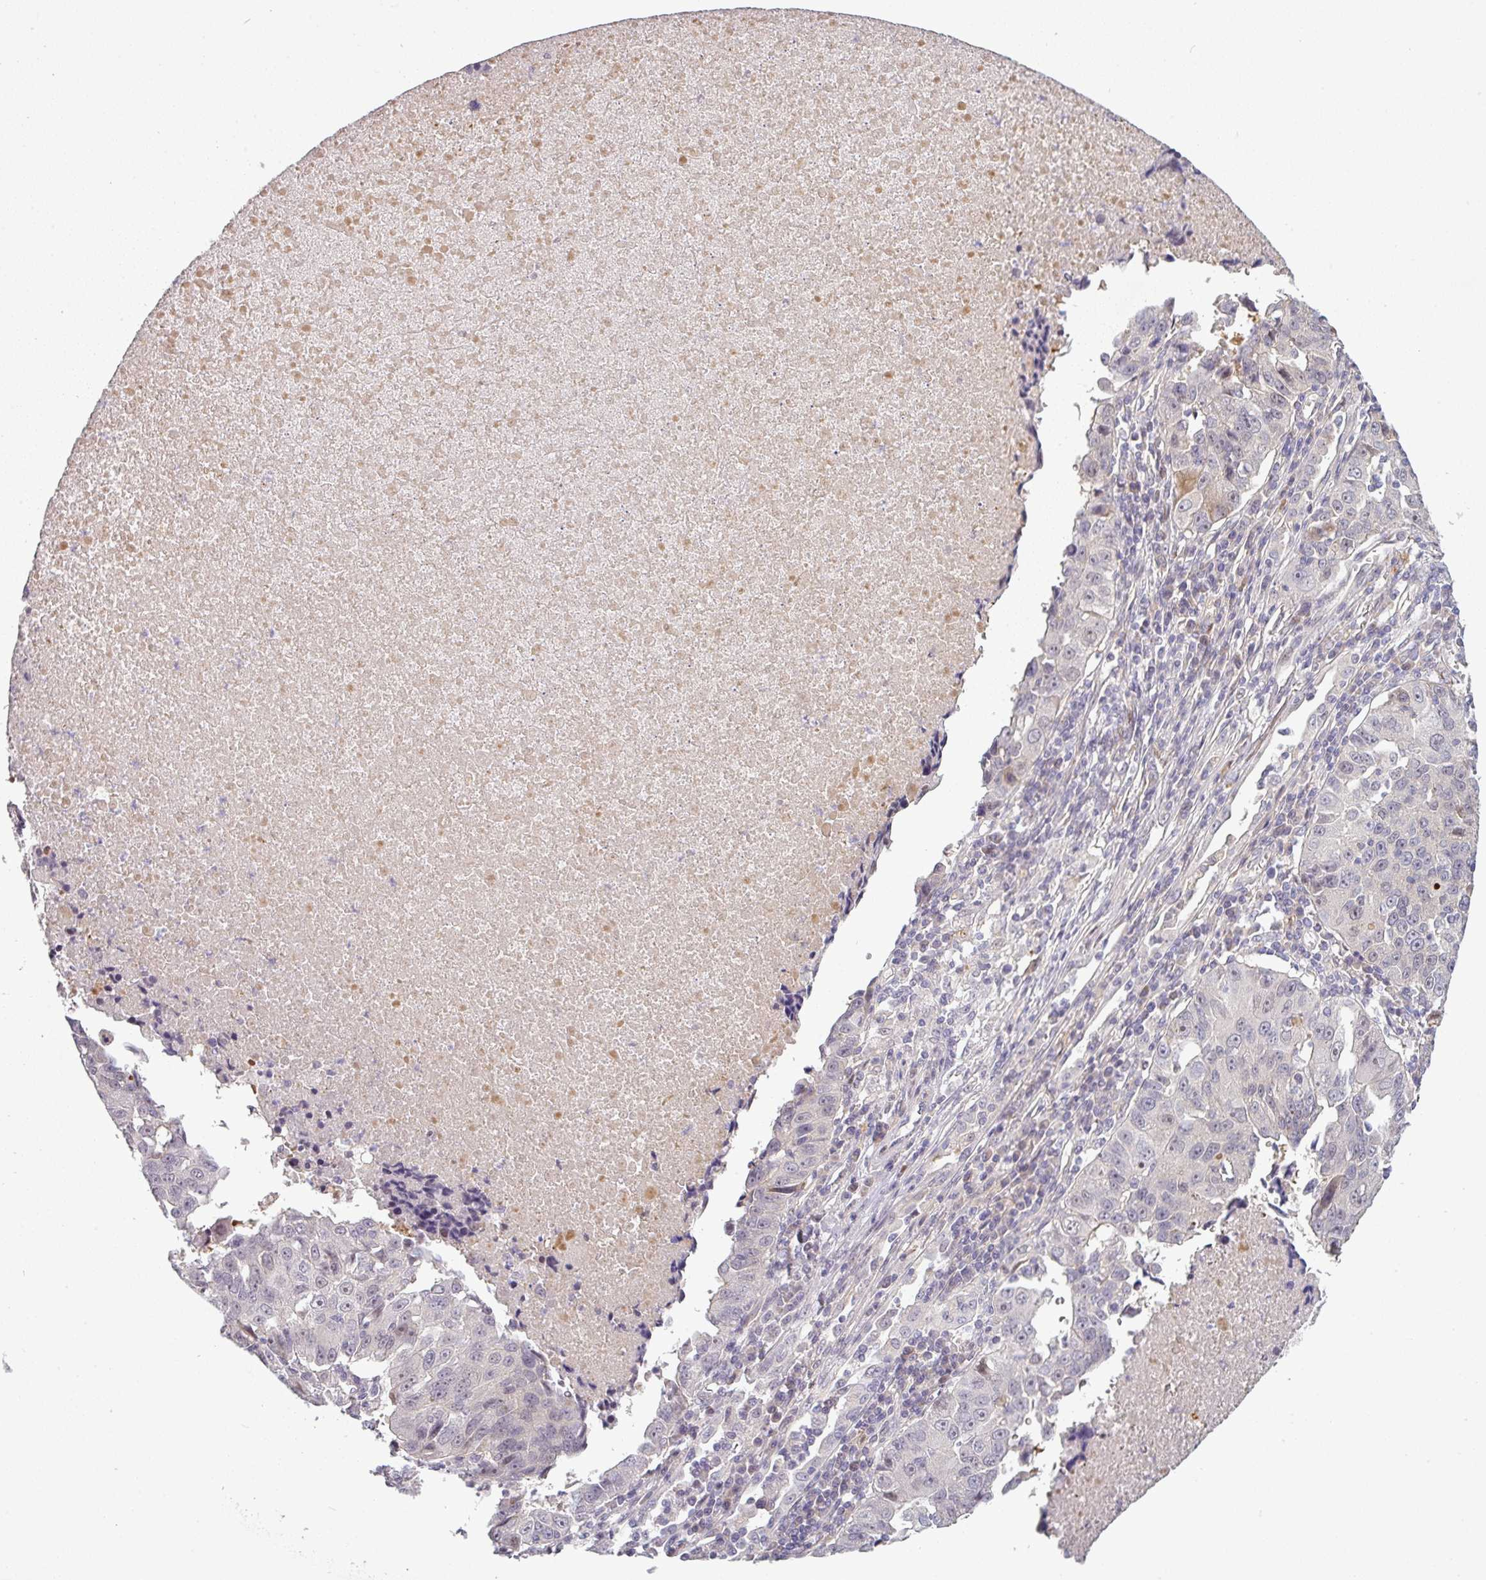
{"staining": {"intensity": "negative", "quantity": "none", "location": "none"}, "tissue": "lung cancer", "cell_type": "Tumor cells", "image_type": "cancer", "snomed": [{"axis": "morphology", "description": "Squamous cell carcinoma, NOS"}, {"axis": "topography", "description": "Lung"}], "caption": "The image exhibits no significant expression in tumor cells of lung cancer (squamous cell carcinoma).", "gene": "C2orf16", "patient": {"sex": "female", "age": 66}}